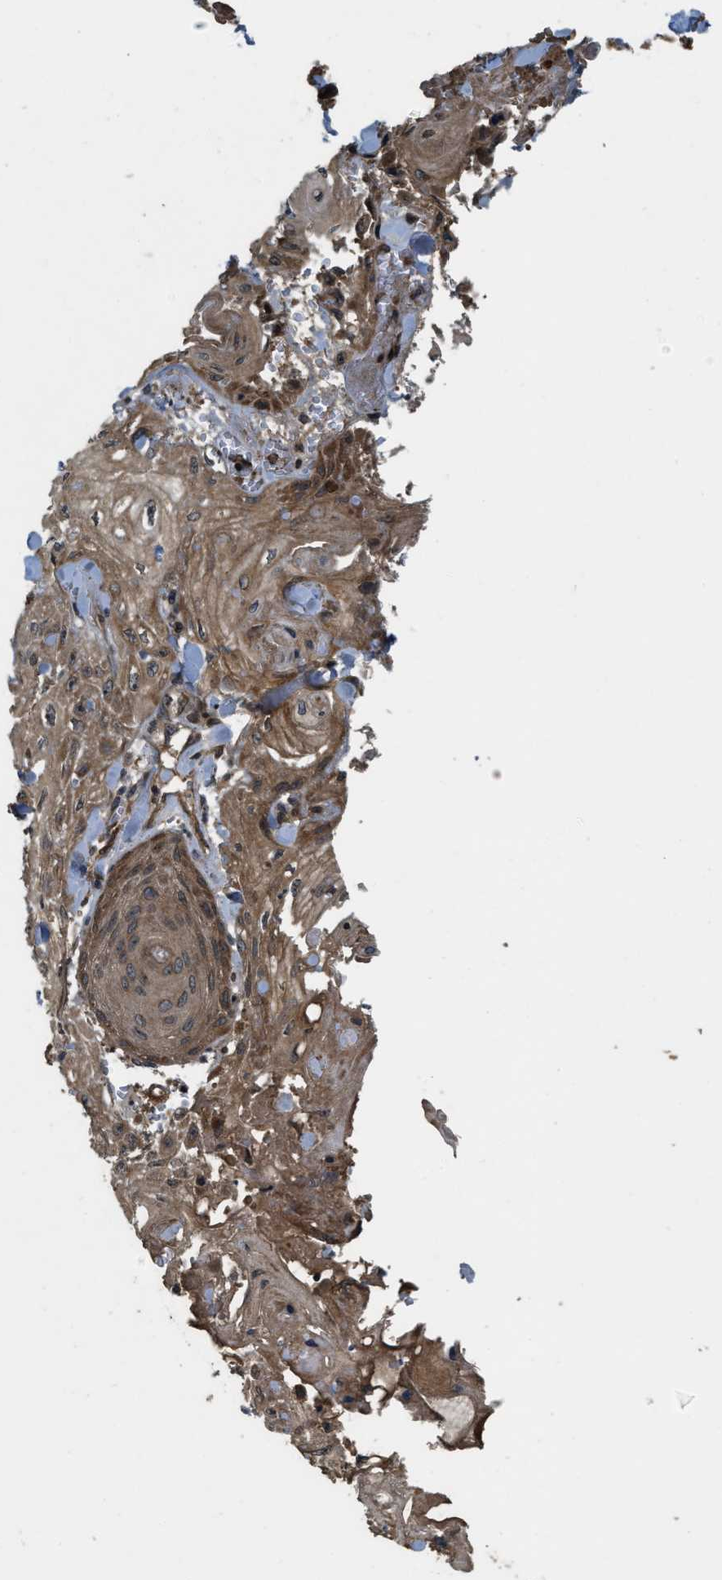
{"staining": {"intensity": "moderate", "quantity": ">75%", "location": "cytoplasmic/membranous"}, "tissue": "skin cancer", "cell_type": "Tumor cells", "image_type": "cancer", "snomed": [{"axis": "morphology", "description": "Squamous cell carcinoma, NOS"}, {"axis": "topography", "description": "Skin"}], "caption": "Protein analysis of skin cancer (squamous cell carcinoma) tissue shows moderate cytoplasmic/membranous staining in approximately >75% of tumor cells.", "gene": "SPTLC1", "patient": {"sex": "male", "age": 74}}